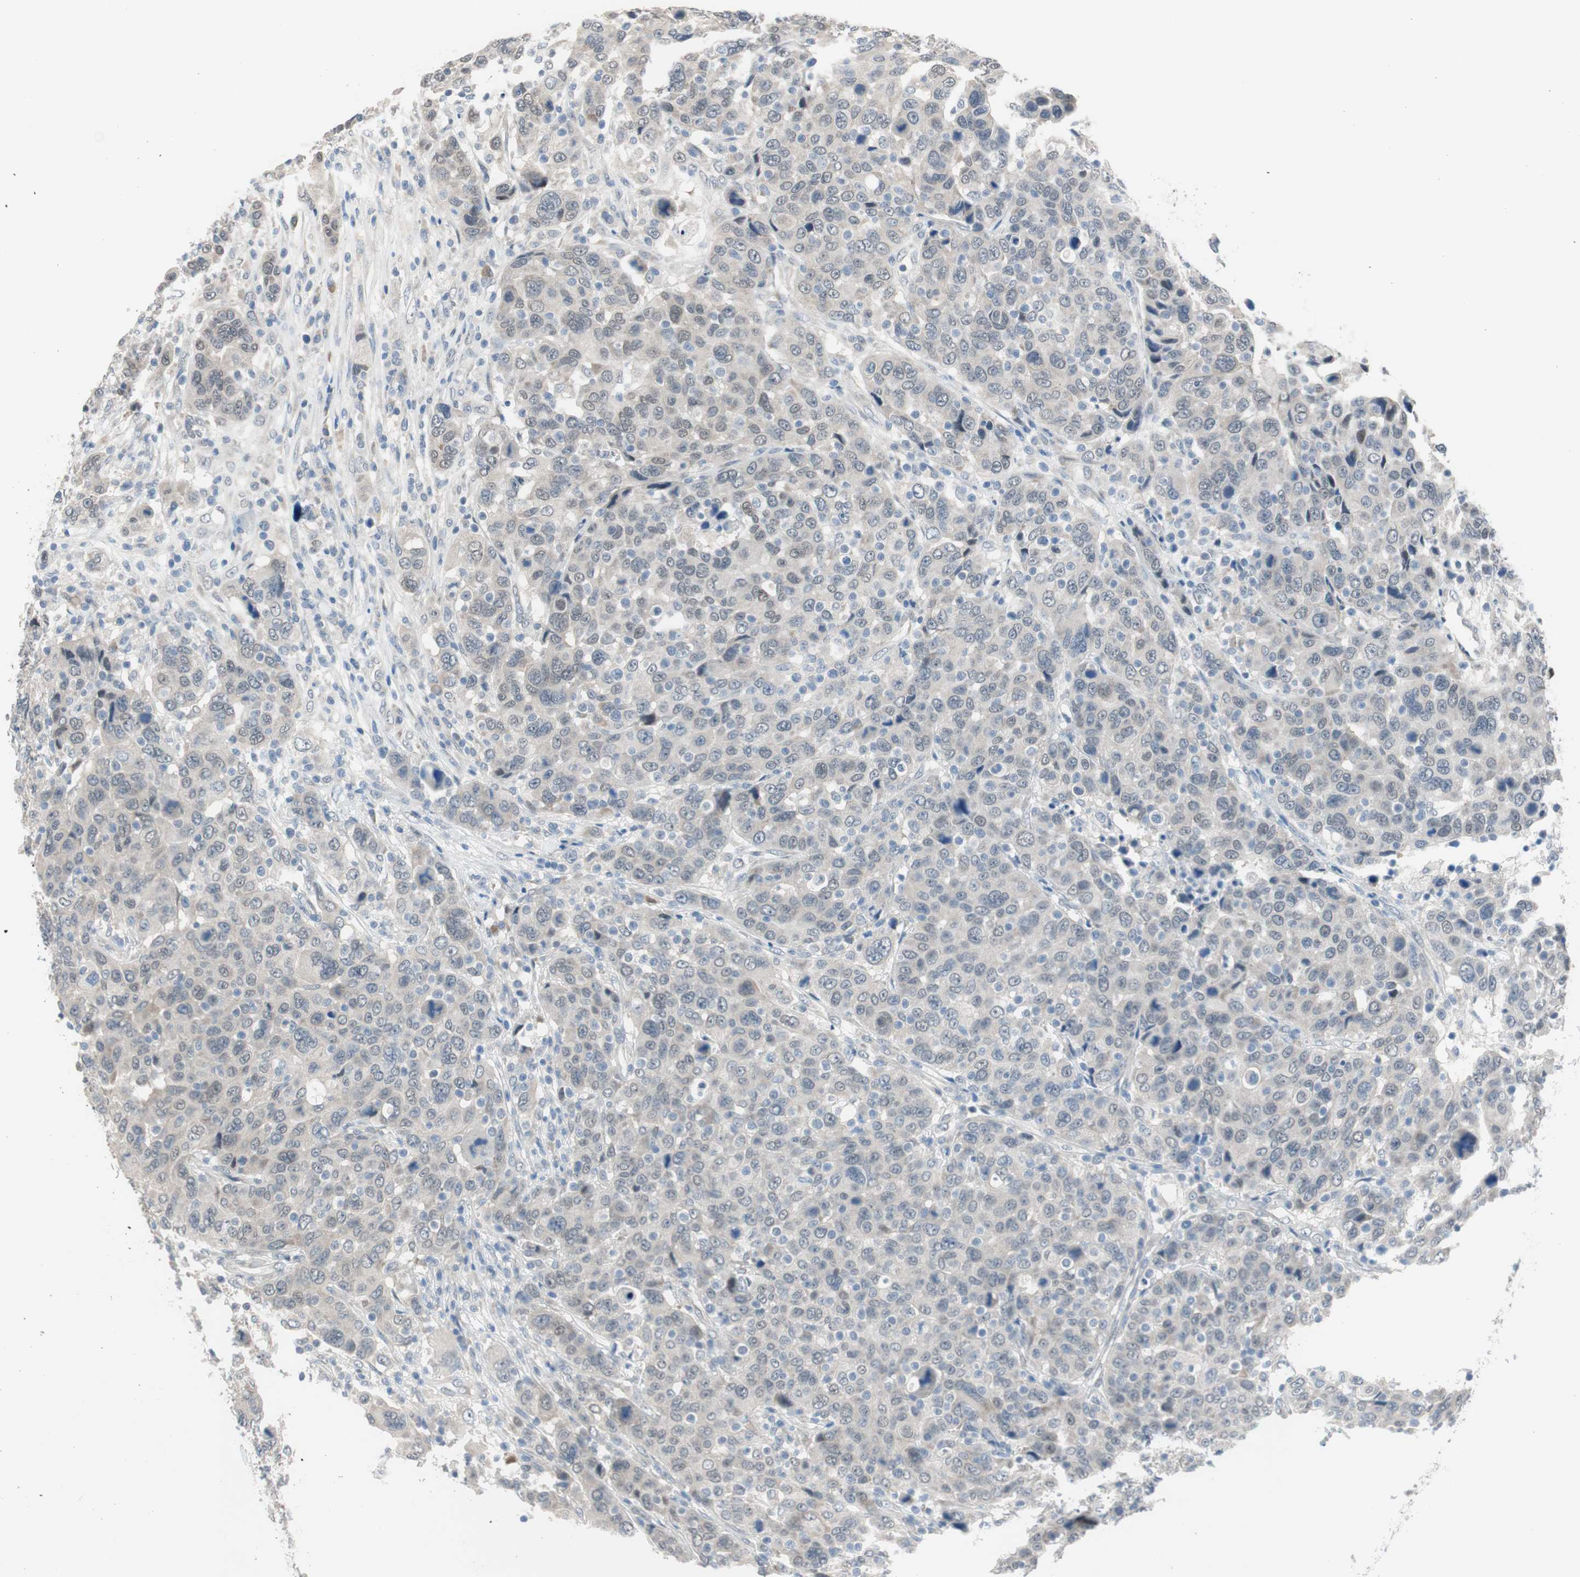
{"staining": {"intensity": "weak", "quantity": "<25%", "location": "nuclear"}, "tissue": "breast cancer", "cell_type": "Tumor cells", "image_type": "cancer", "snomed": [{"axis": "morphology", "description": "Duct carcinoma"}, {"axis": "topography", "description": "Breast"}], "caption": "Immunohistochemistry photomicrograph of human breast cancer (infiltrating ductal carcinoma) stained for a protein (brown), which demonstrates no expression in tumor cells.", "gene": "GRHL1", "patient": {"sex": "female", "age": 37}}